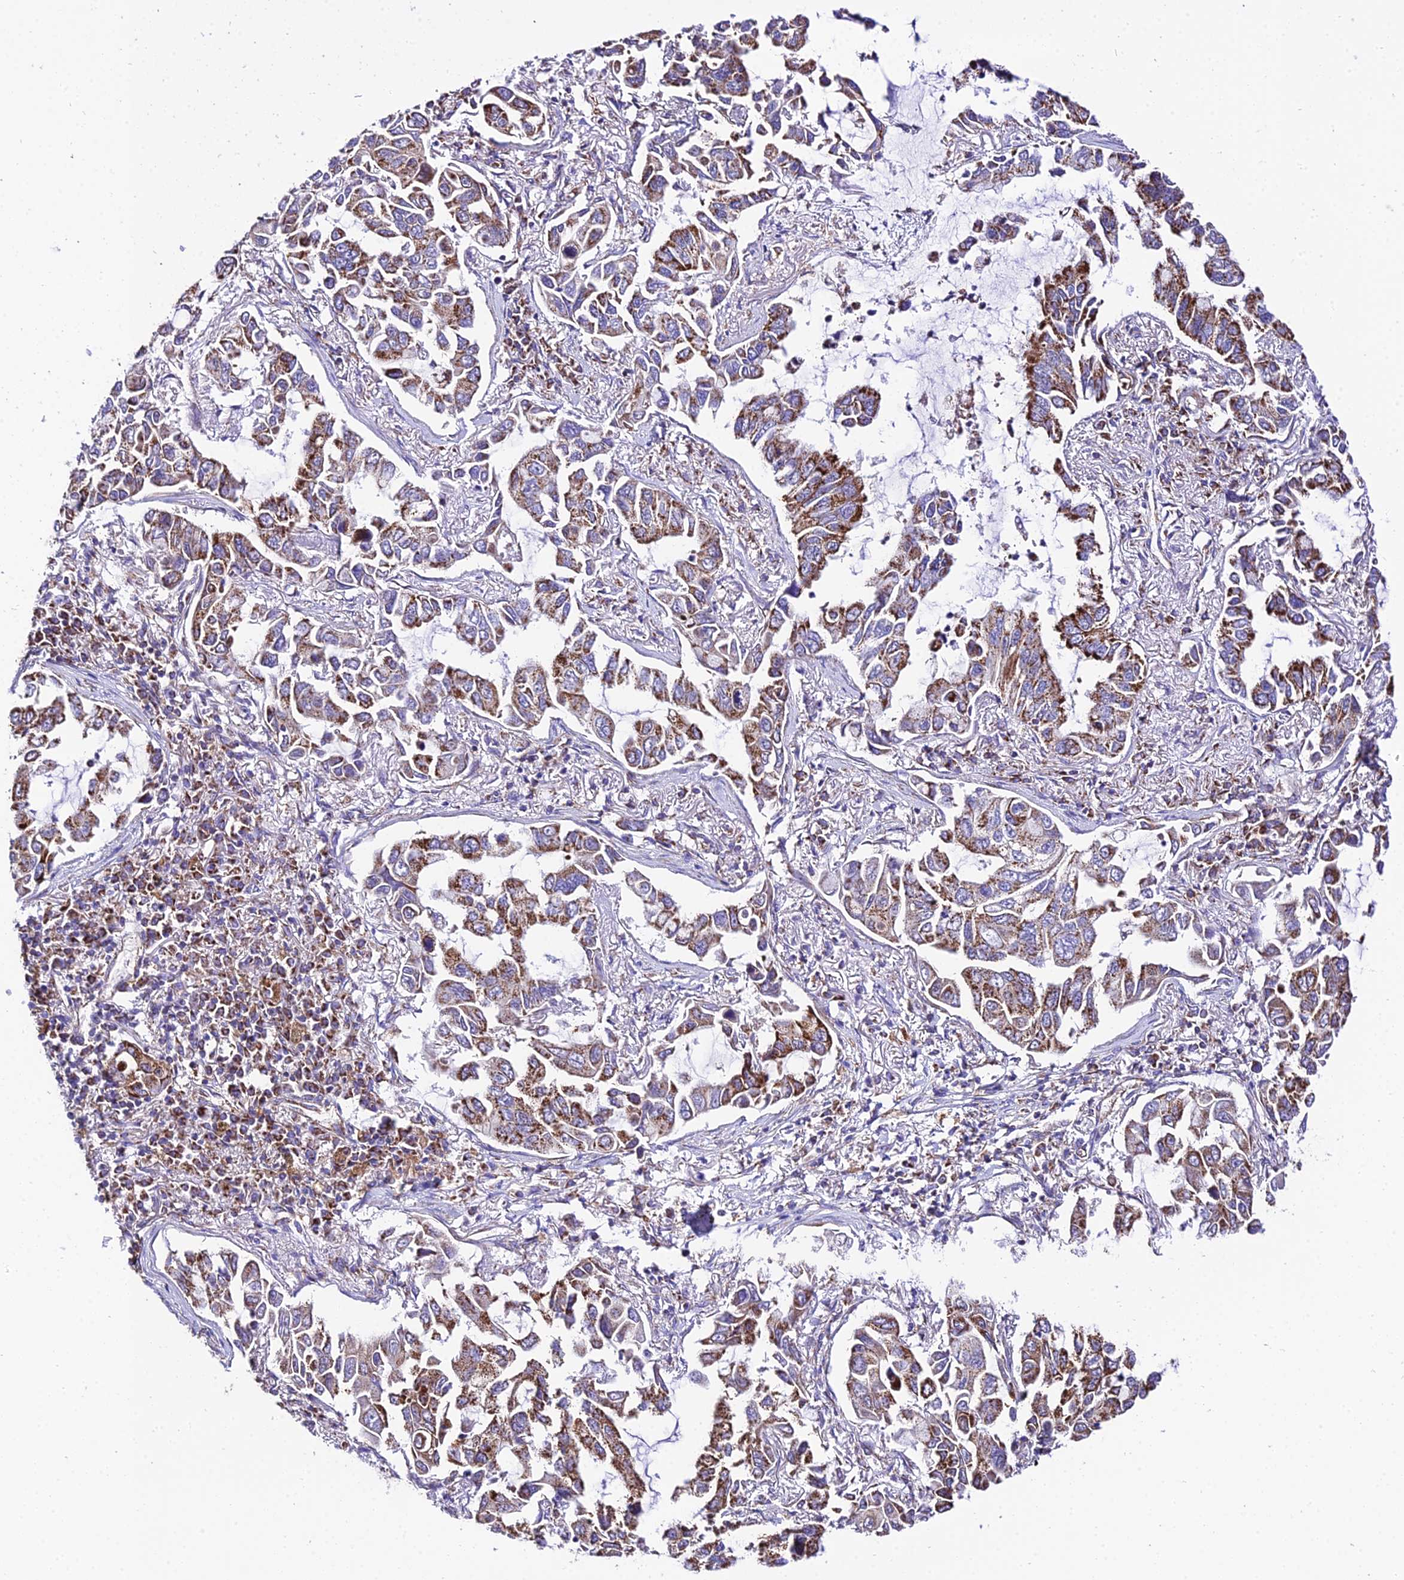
{"staining": {"intensity": "strong", "quantity": ">75%", "location": "cytoplasmic/membranous"}, "tissue": "lung cancer", "cell_type": "Tumor cells", "image_type": "cancer", "snomed": [{"axis": "morphology", "description": "Adenocarcinoma, NOS"}, {"axis": "topography", "description": "Lung"}], "caption": "Immunohistochemistry (DAB) staining of human lung cancer demonstrates strong cytoplasmic/membranous protein positivity in approximately >75% of tumor cells.", "gene": "OCIAD1", "patient": {"sex": "male", "age": 64}}